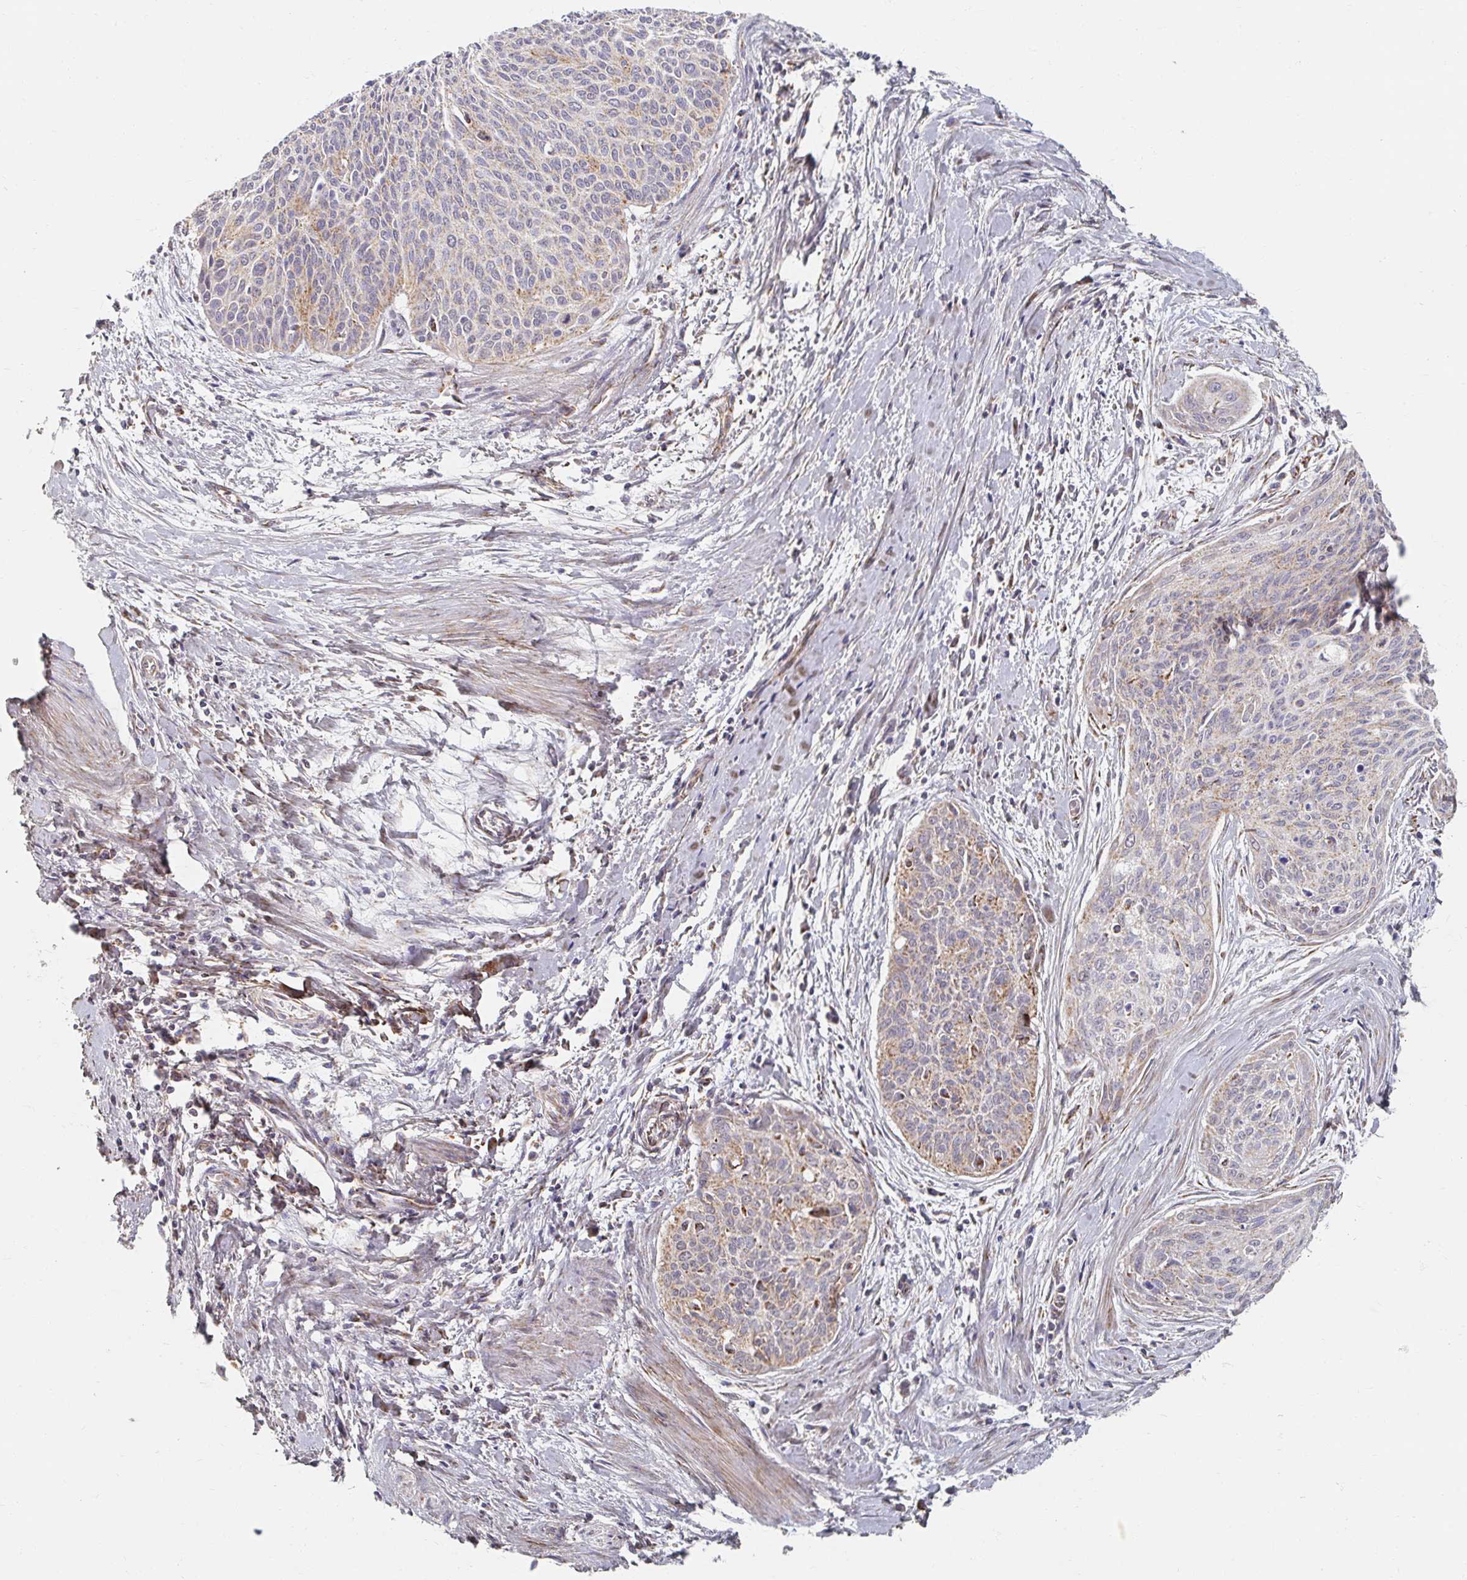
{"staining": {"intensity": "weak", "quantity": "<25%", "location": "cytoplasmic/membranous"}, "tissue": "cervical cancer", "cell_type": "Tumor cells", "image_type": "cancer", "snomed": [{"axis": "morphology", "description": "Squamous cell carcinoma, NOS"}, {"axis": "topography", "description": "Cervix"}], "caption": "Immunohistochemistry histopathology image of neoplastic tissue: human squamous cell carcinoma (cervical) stained with DAB shows no significant protein expression in tumor cells.", "gene": "MAVS", "patient": {"sex": "female", "age": 55}}